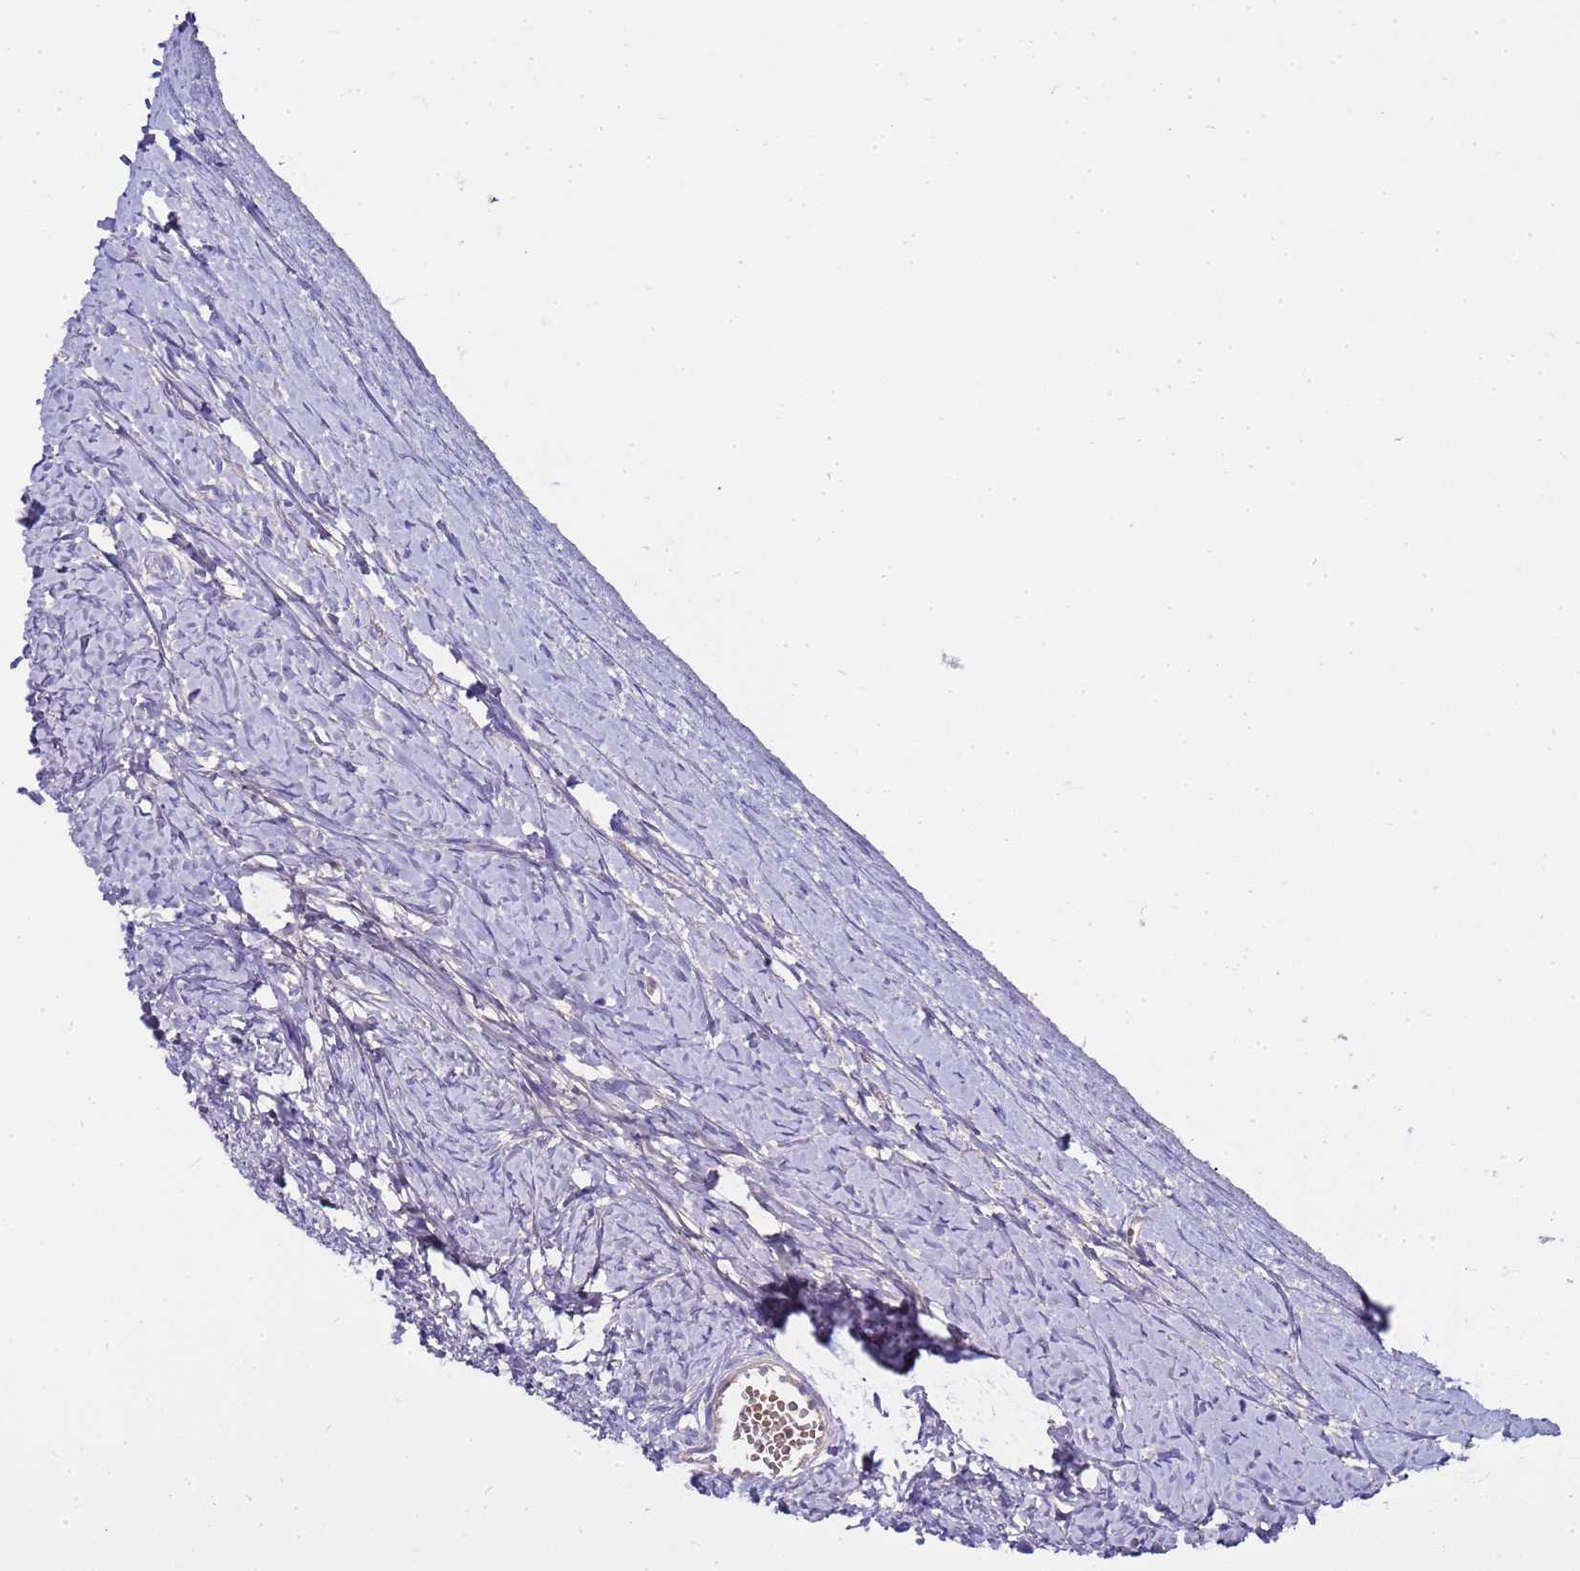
{"staining": {"intensity": "negative", "quantity": "none", "location": "none"}, "tissue": "ovary", "cell_type": "Ovarian stroma cells", "image_type": "normal", "snomed": [{"axis": "morphology", "description": "Normal tissue, NOS"}, {"axis": "morphology", "description": "Developmental malformation"}, {"axis": "topography", "description": "Ovary"}], "caption": "A high-resolution photomicrograph shows IHC staining of benign ovary, which displays no significant staining in ovarian stroma cells. (Brightfield microscopy of DAB (3,3'-diaminobenzidine) immunohistochemistry at high magnification).", "gene": "RIPPLY2", "patient": {"sex": "female", "age": 39}}